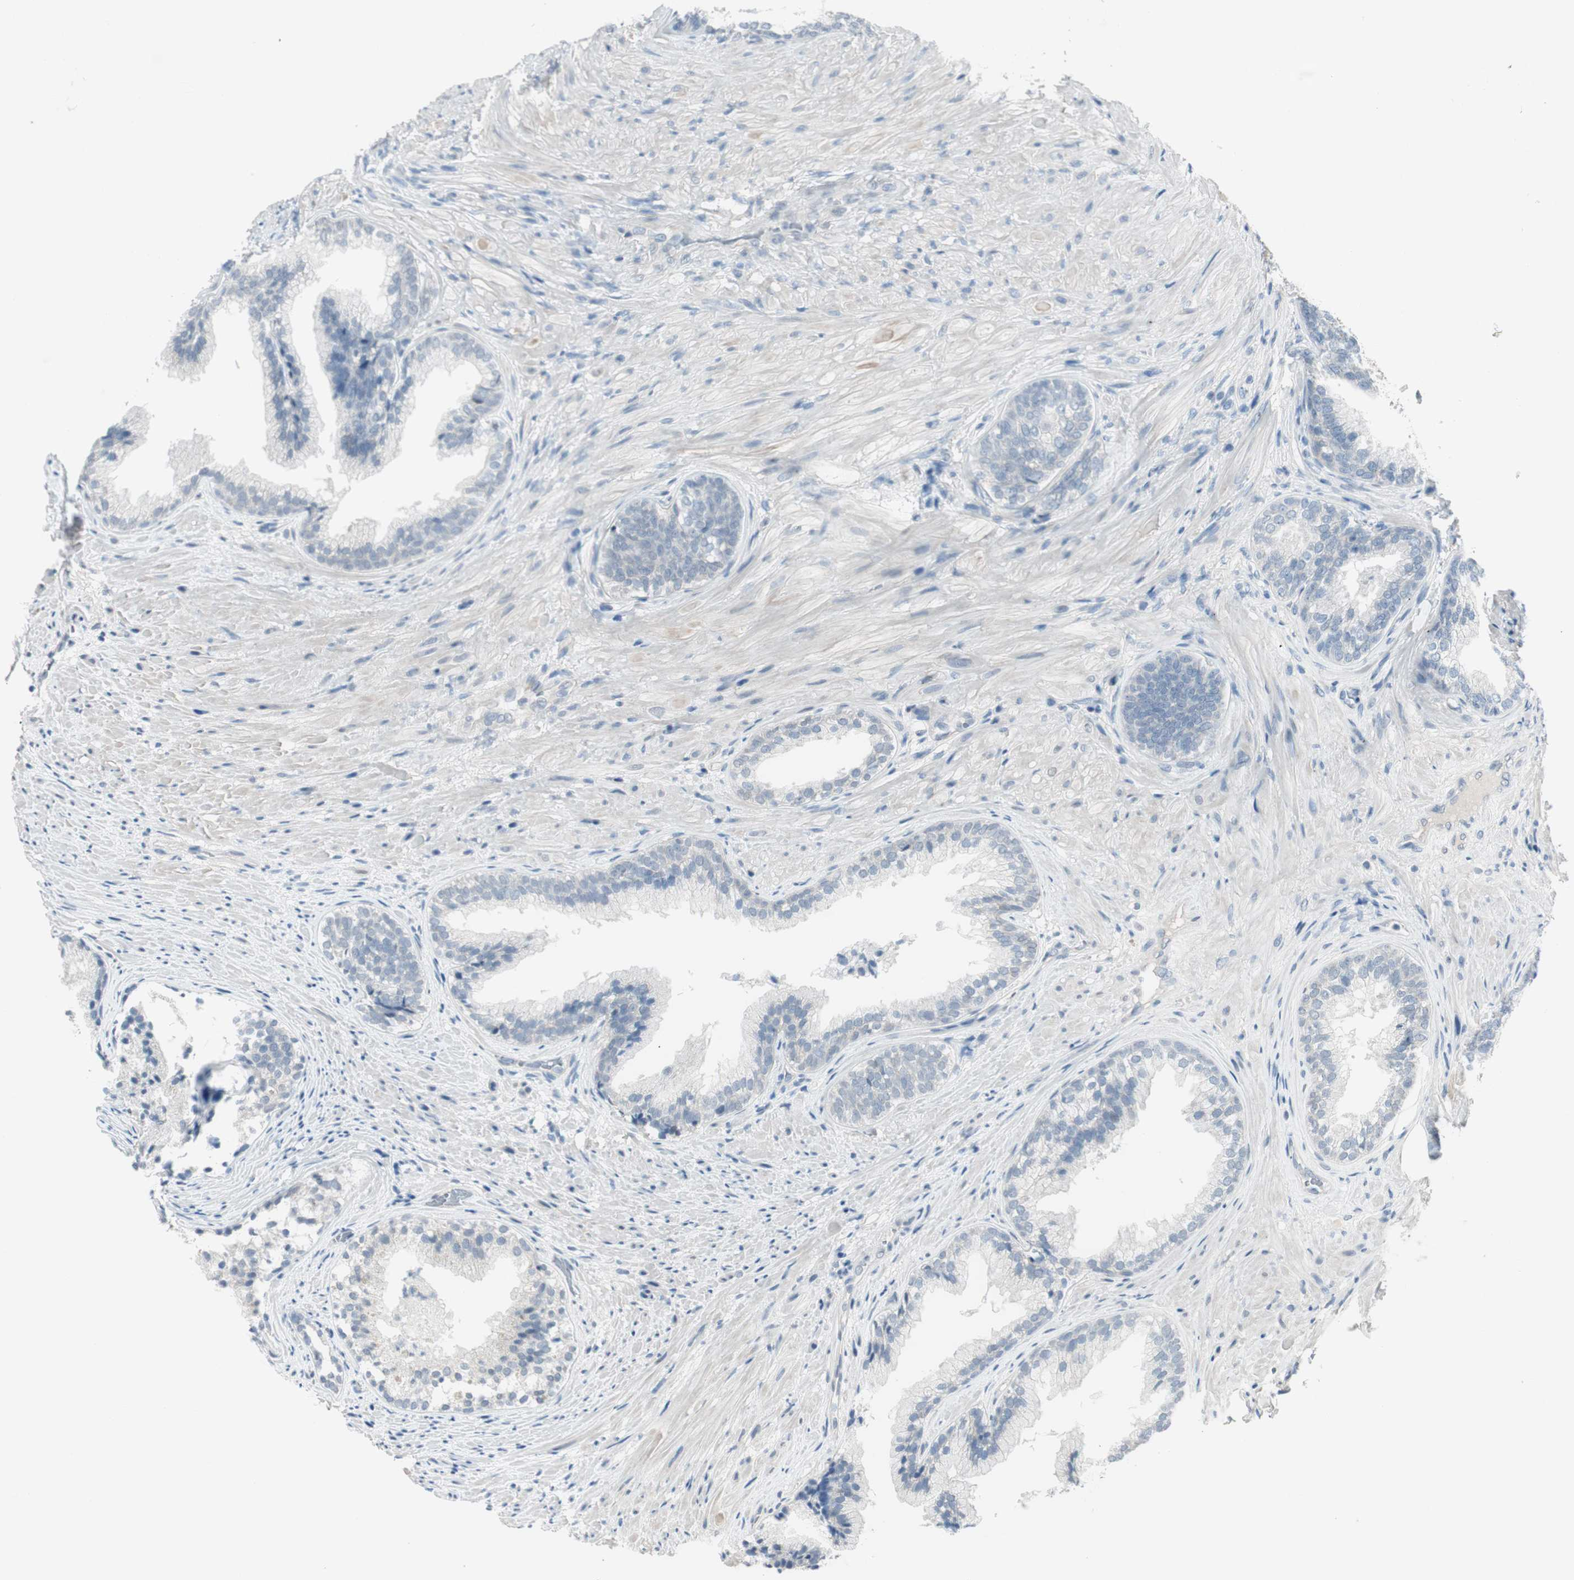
{"staining": {"intensity": "negative", "quantity": "none", "location": "none"}, "tissue": "prostate", "cell_type": "Glandular cells", "image_type": "normal", "snomed": [{"axis": "morphology", "description": "Normal tissue, NOS"}, {"axis": "topography", "description": "Prostate"}], "caption": "This is a histopathology image of immunohistochemistry staining of unremarkable prostate, which shows no positivity in glandular cells.", "gene": "EVA1A", "patient": {"sex": "male", "age": 76}}